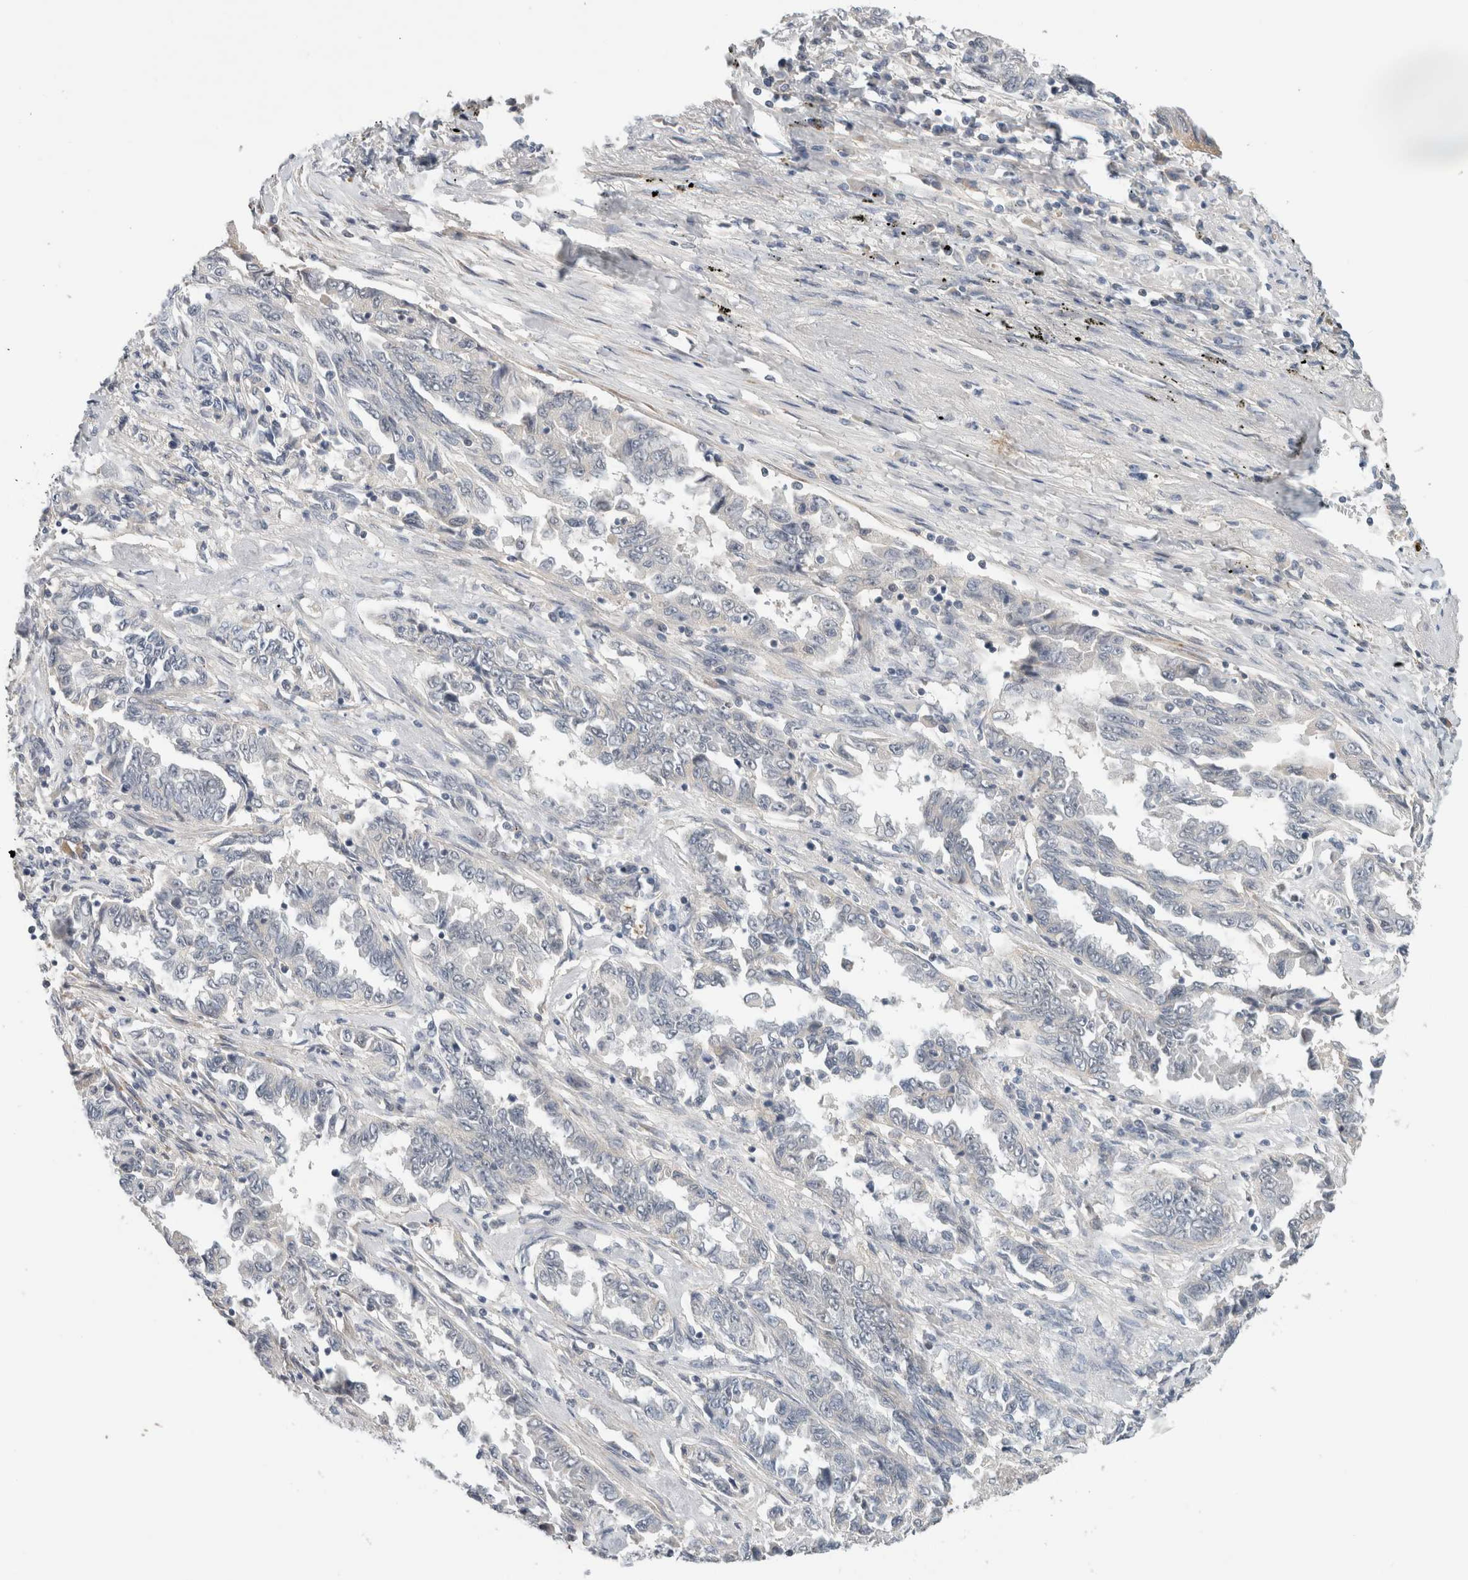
{"staining": {"intensity": "negative", "quantity": "none", "location": "none"}, "tissue": "lung cancer", "cell_type": "Tumor cells", "image_type": "cancer", "snomed": [{"axis": "morphology", "description": "Adenocarcinoma, NOS"}, {"axis": "topography", "description": "Lung"}], "caption": "Immunohistochemistry (IHC) photomicrograph of lung adenocarcinoma stained for a protein (brown), which demonstrates no positivity in tumor cells.", "gene": "HCN3", "patient": {"sex": "female", "age": 51}}